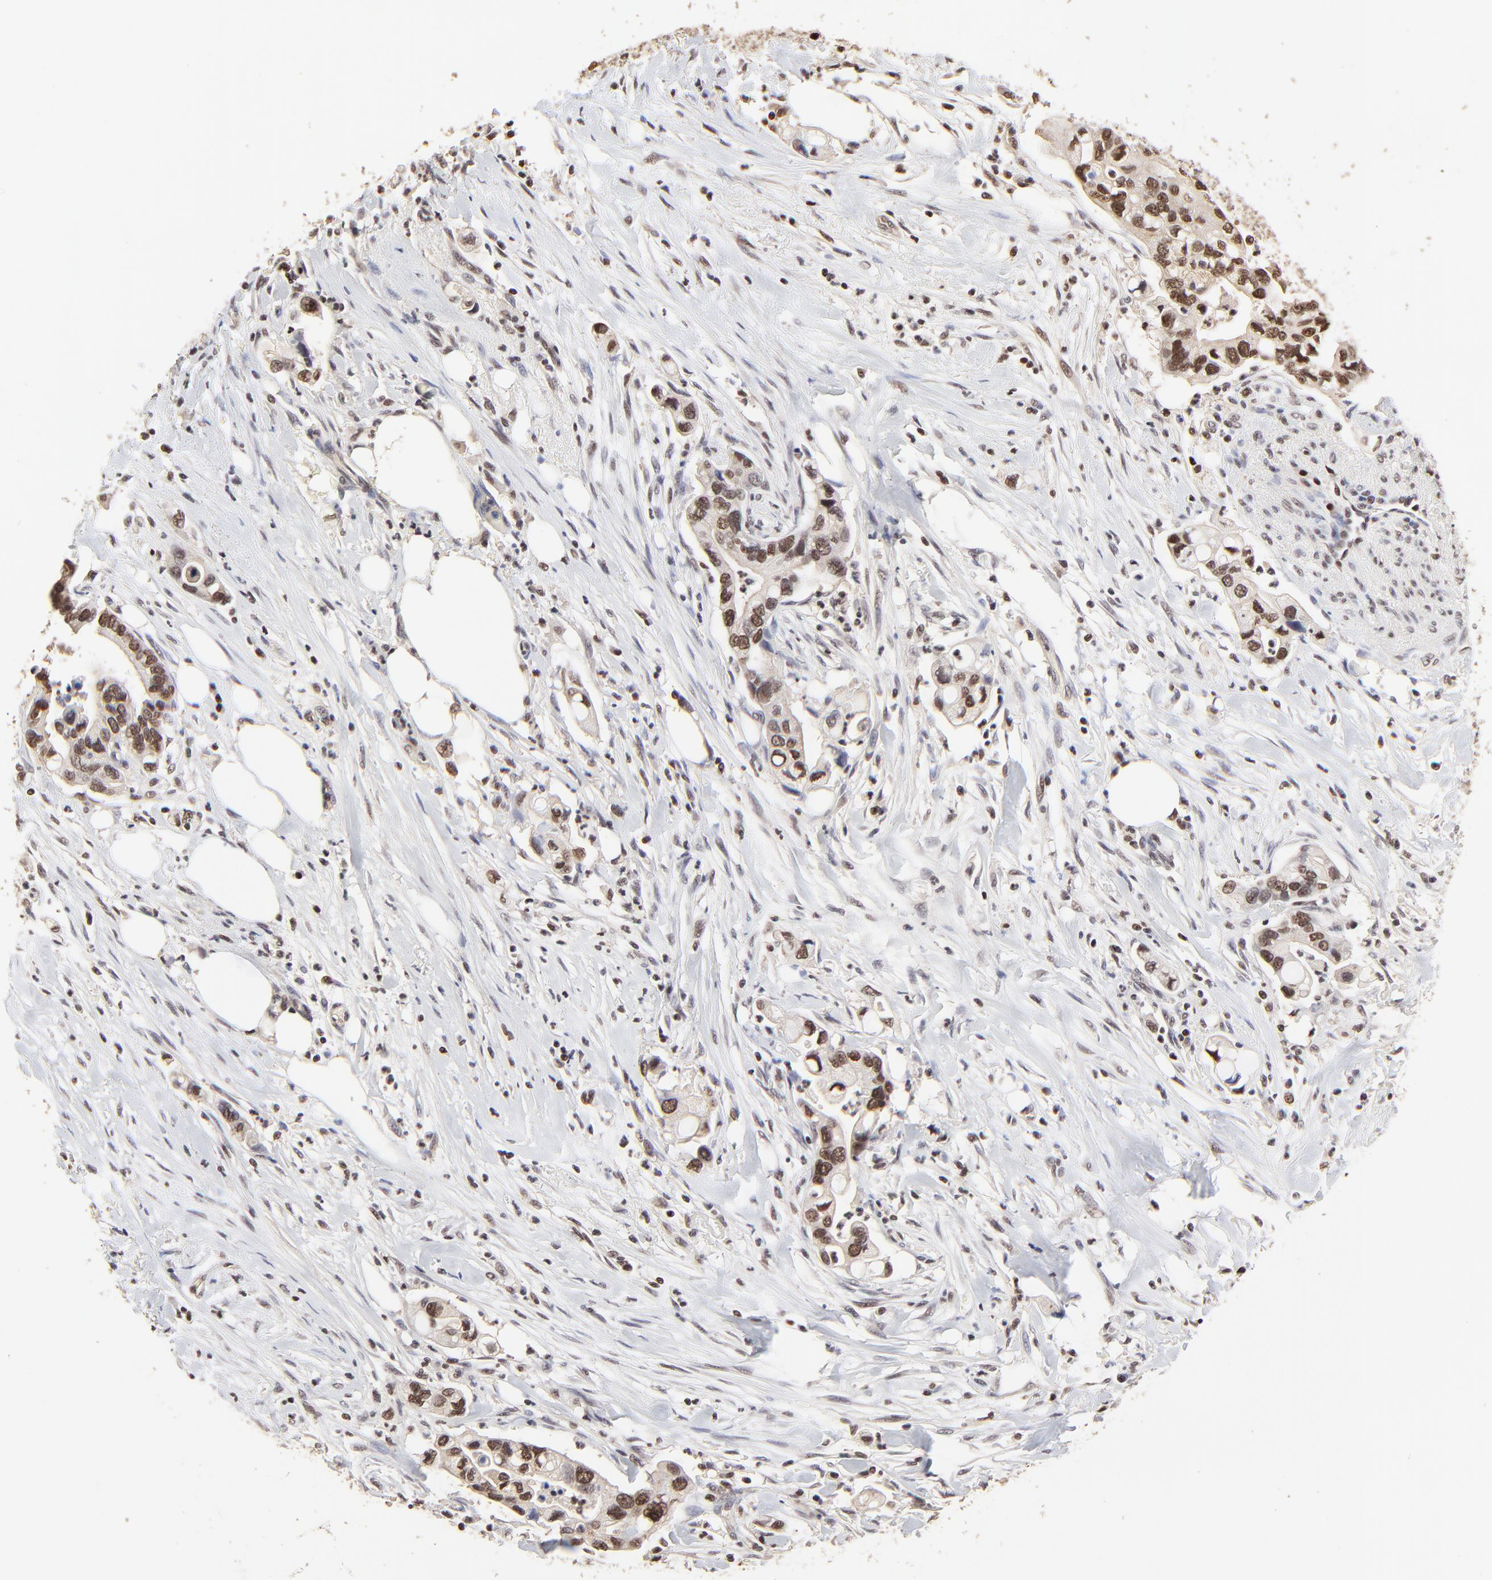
{"staining": {"intensity": "strong", "quantity": ">75%", "location": "nuclear"}, "tissue": "pancreatic cancer", "cell_type": "Tumor cells", "image_type": "cancer", "snomed": [{"axis": "morphology", "description": "Adenocarcinoma, NOS"}, {"axis": "topography", "description": "Pancreas"}], "caption": "Human adenocarcinoma (pancreatic) stained with a brown dye displays strong nuclear positive positivity in about >75% of tumor cells.", "gene": "DSN1", "patient": {"sex": "male", "age": 70}}